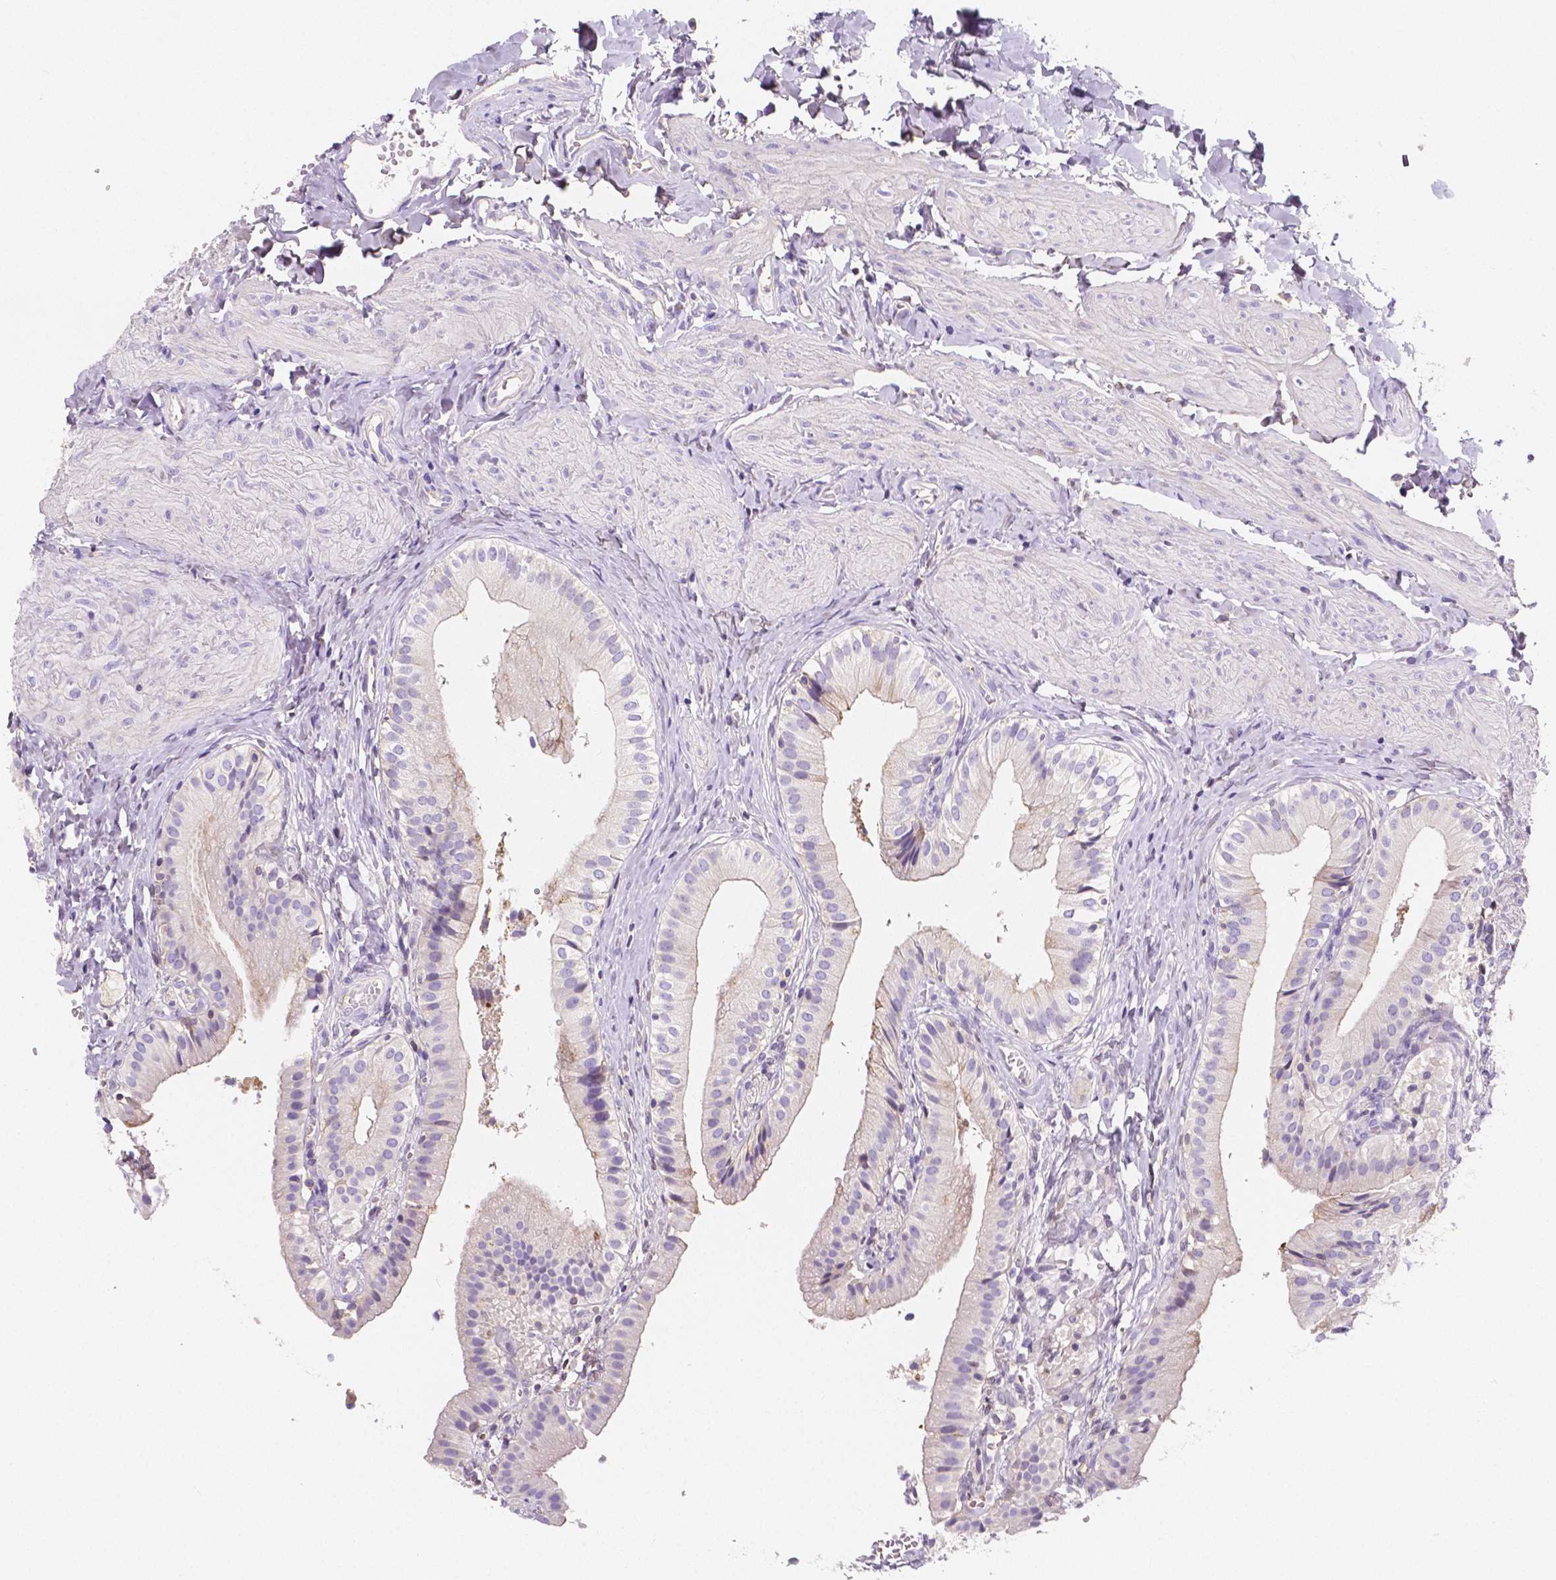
{"staining": {"intensity": "weak", "quantity": "<25%", "location": "cytoplasmic/membranous"}, "tissue": "gallbladder", "cell_type": "Glandular cells", "image_type": "normal", "snomed": [{"axis": "morphology", "description": "Normal tissue, NOS"}, {"axis": "topography", "description": "Gallbladder"}], "caption": "Micrograph shows no significant protein positivity in glandular cells of unremarkable gallbladder.", "gene": "GABRD", "patient": {"sex": "female", "age": 47}}